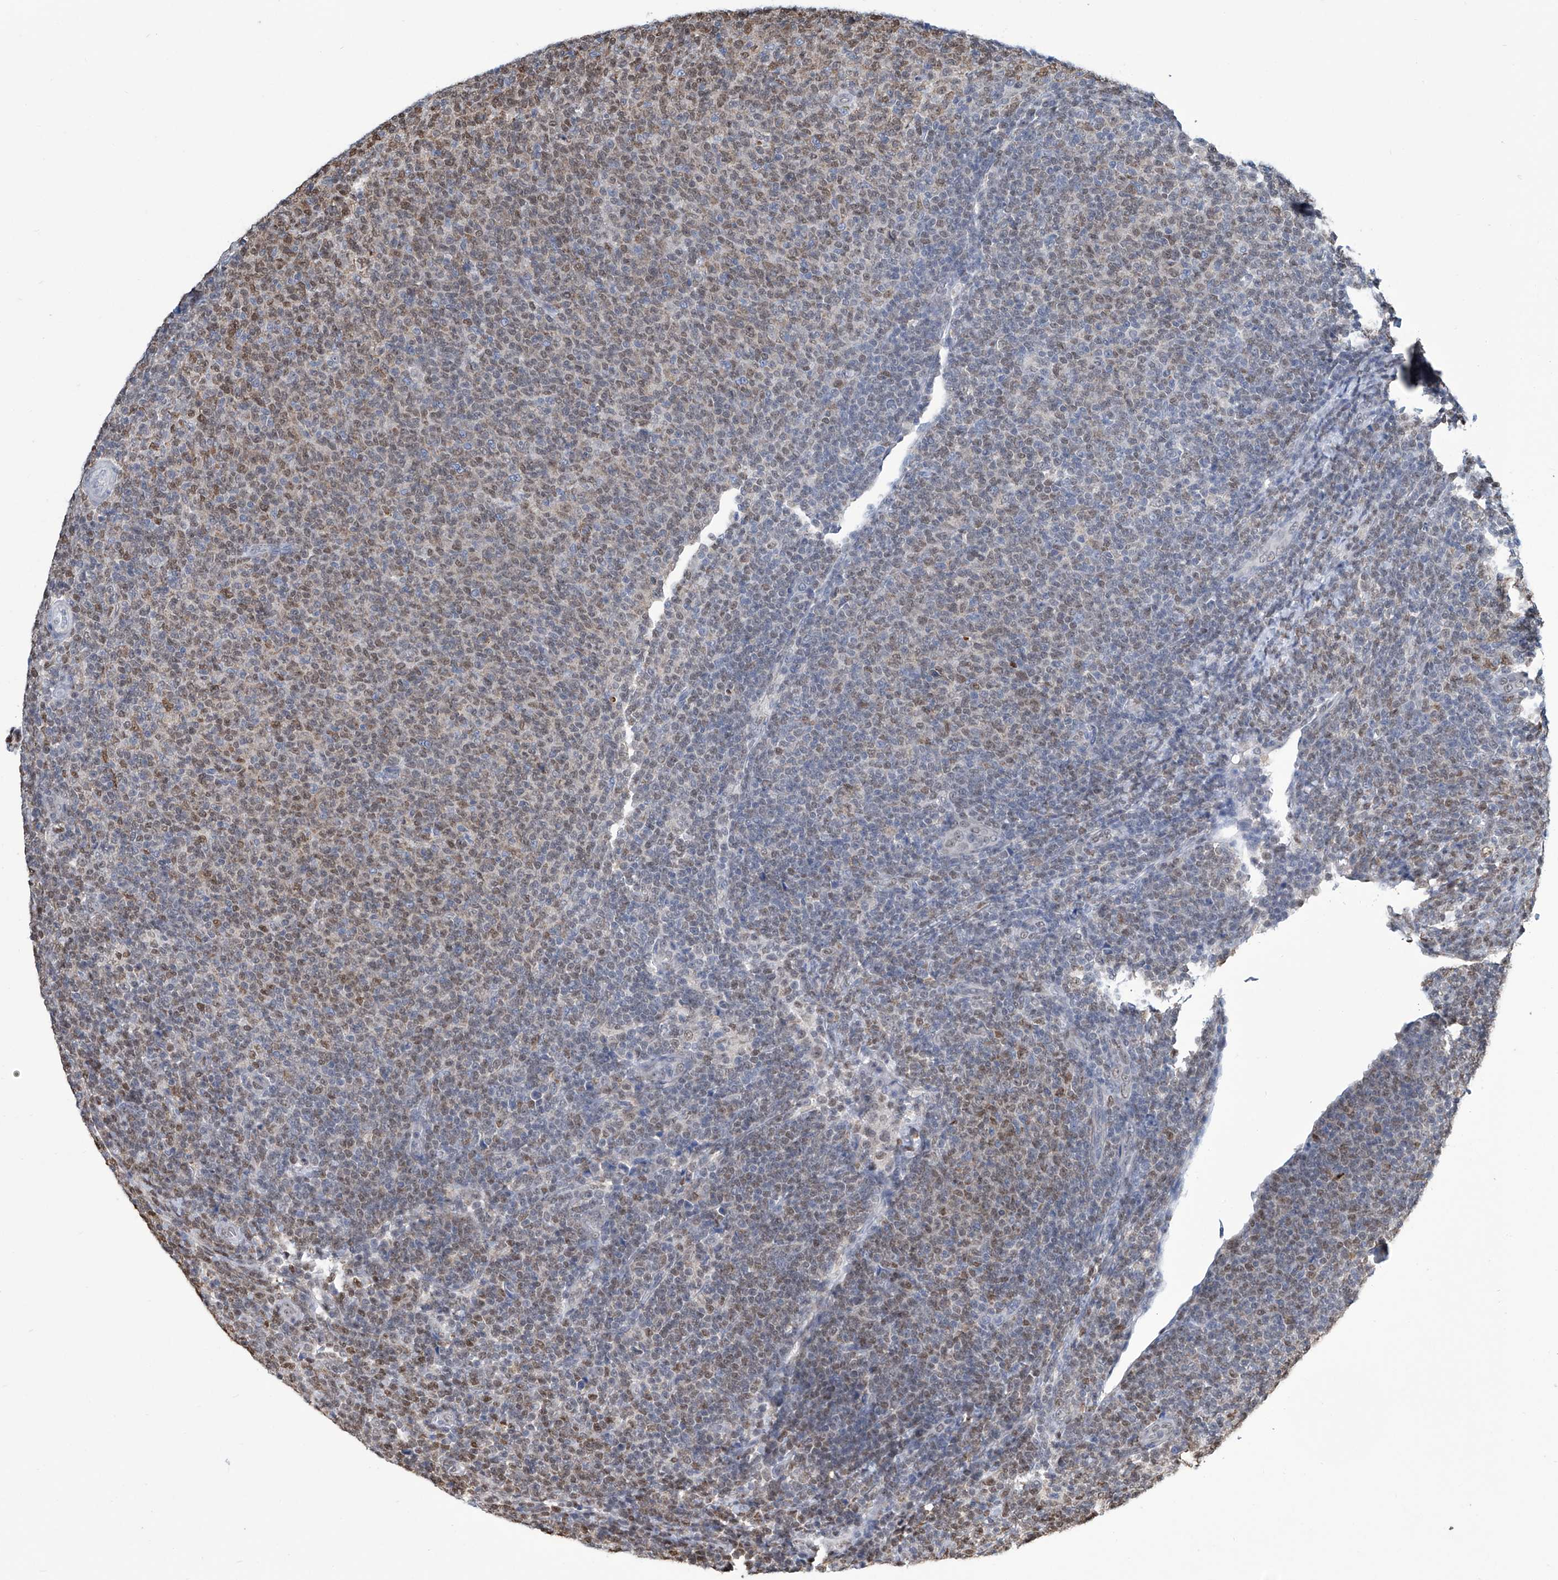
{"staining": {"intensity": "moderate", "quantity": "25%-75%", "location": "nuclear"}, "tissue": "lymphoma", "cell_type": "Tumor cells", "image_type": "cancer", "snomed": [{"axis": "morphology", "description": "Malignant lymphoma, non-Hodgkin's type, Low grade"}, {"axis": "topography", "description": "Lymph node"}], "caption": "Protein expression analysis of lymphoma reveals moderate nuclear expression in approximately 25%-75% of tumor cells.", "gene": "SREBF2", "patient": {"sex": "male", "age": 66}}